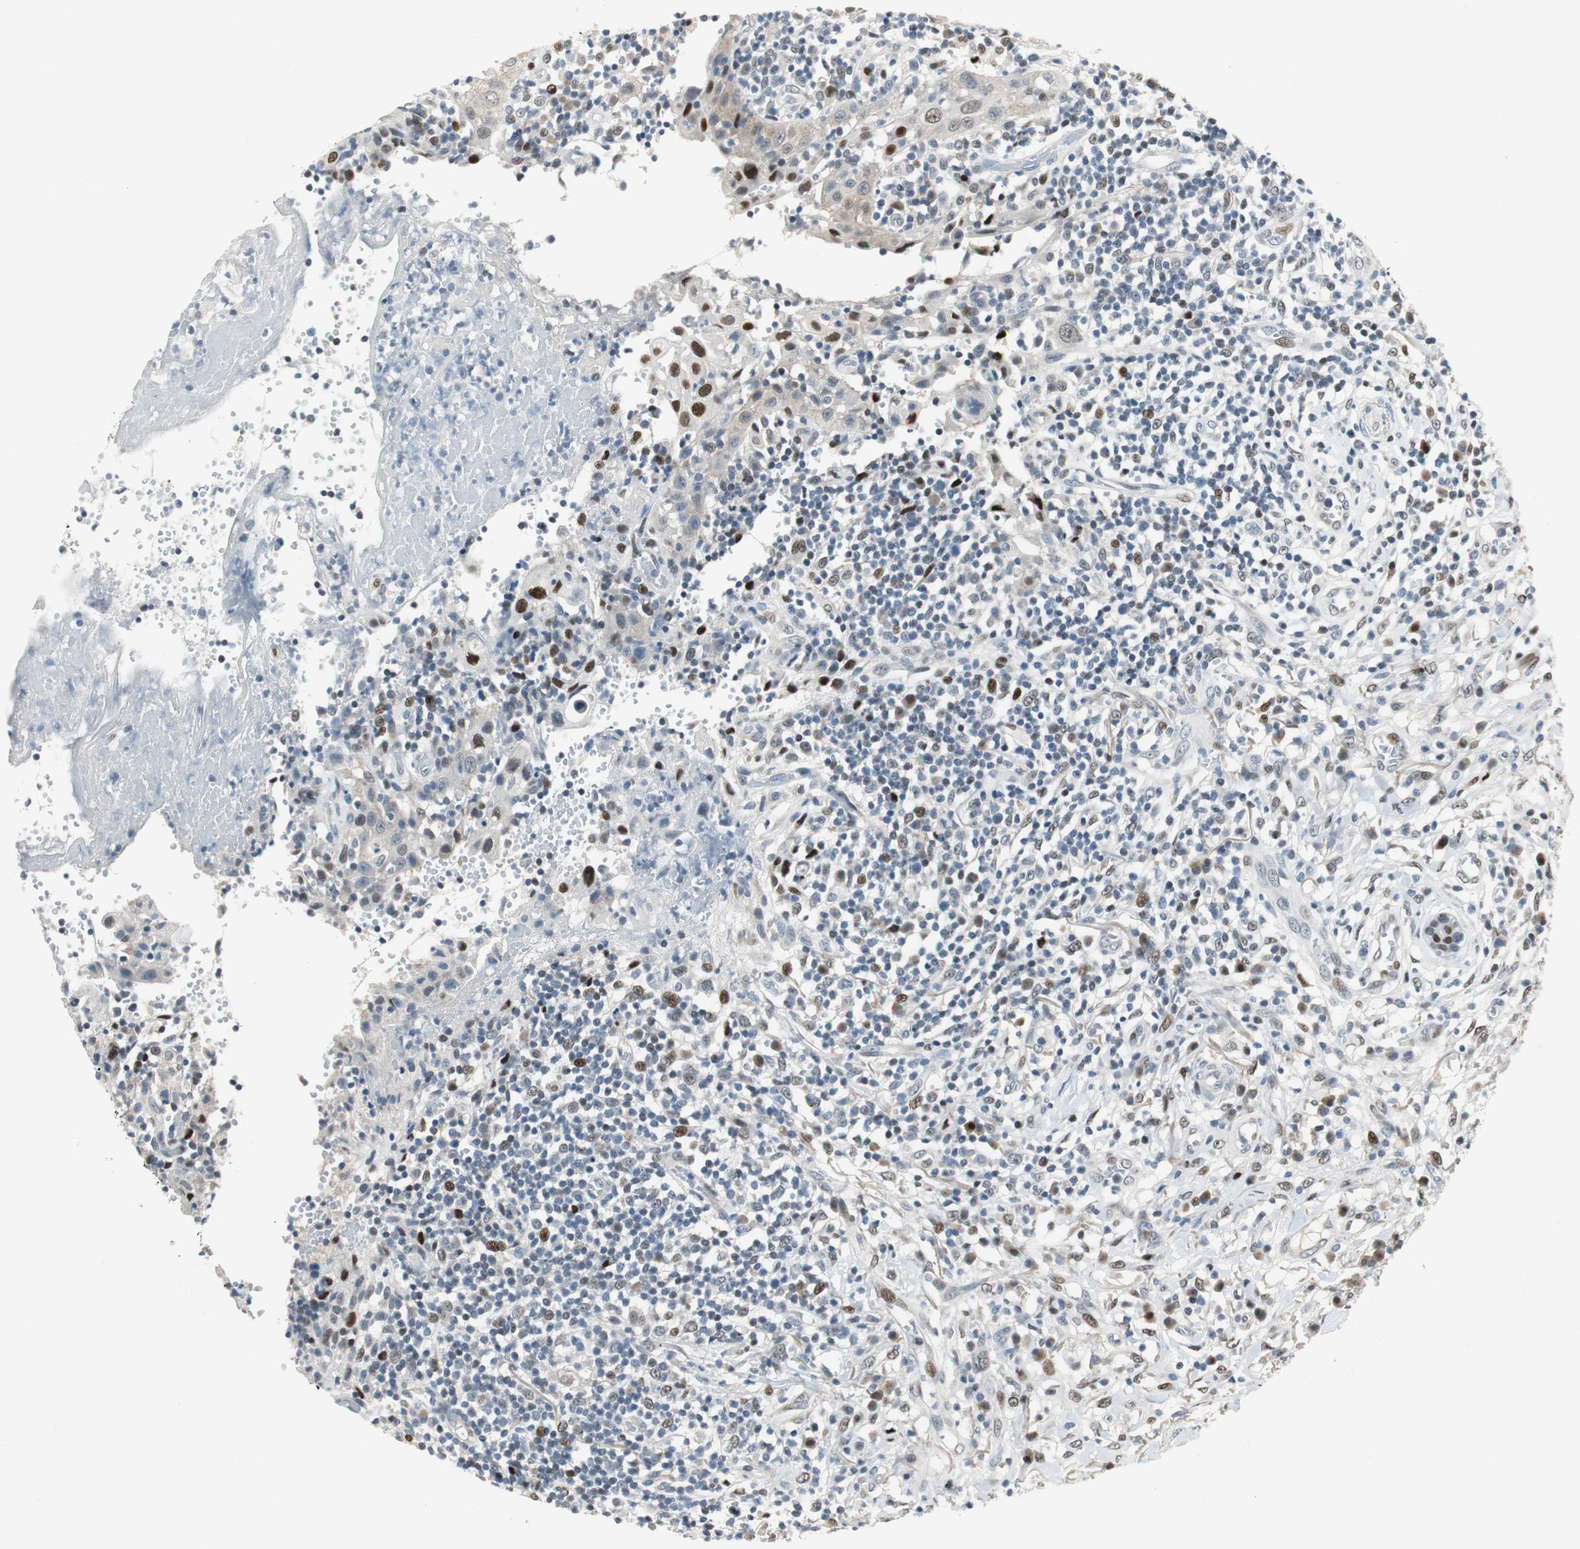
{"staining": {"intensity": "strong", "quantity": "<25%", "location": "nuclear"}, "tissue": "thyroid cancer", "cell_type": "Tumor cells", "image_type": "cancer", "snomed": [{"axis": "morphology", "description": "Carcinoma, NOS"}, {"axis": "topography", "description": "Thyroid gland"}], "caption": "High-power microscopy captured an IHC photomicrograph of thyroid cancer, revealing strong nuclear positivity in approximately <25% of tumor cells.", "gene": "AJUBA", "patient": {"sex": "female", "age": 77}}